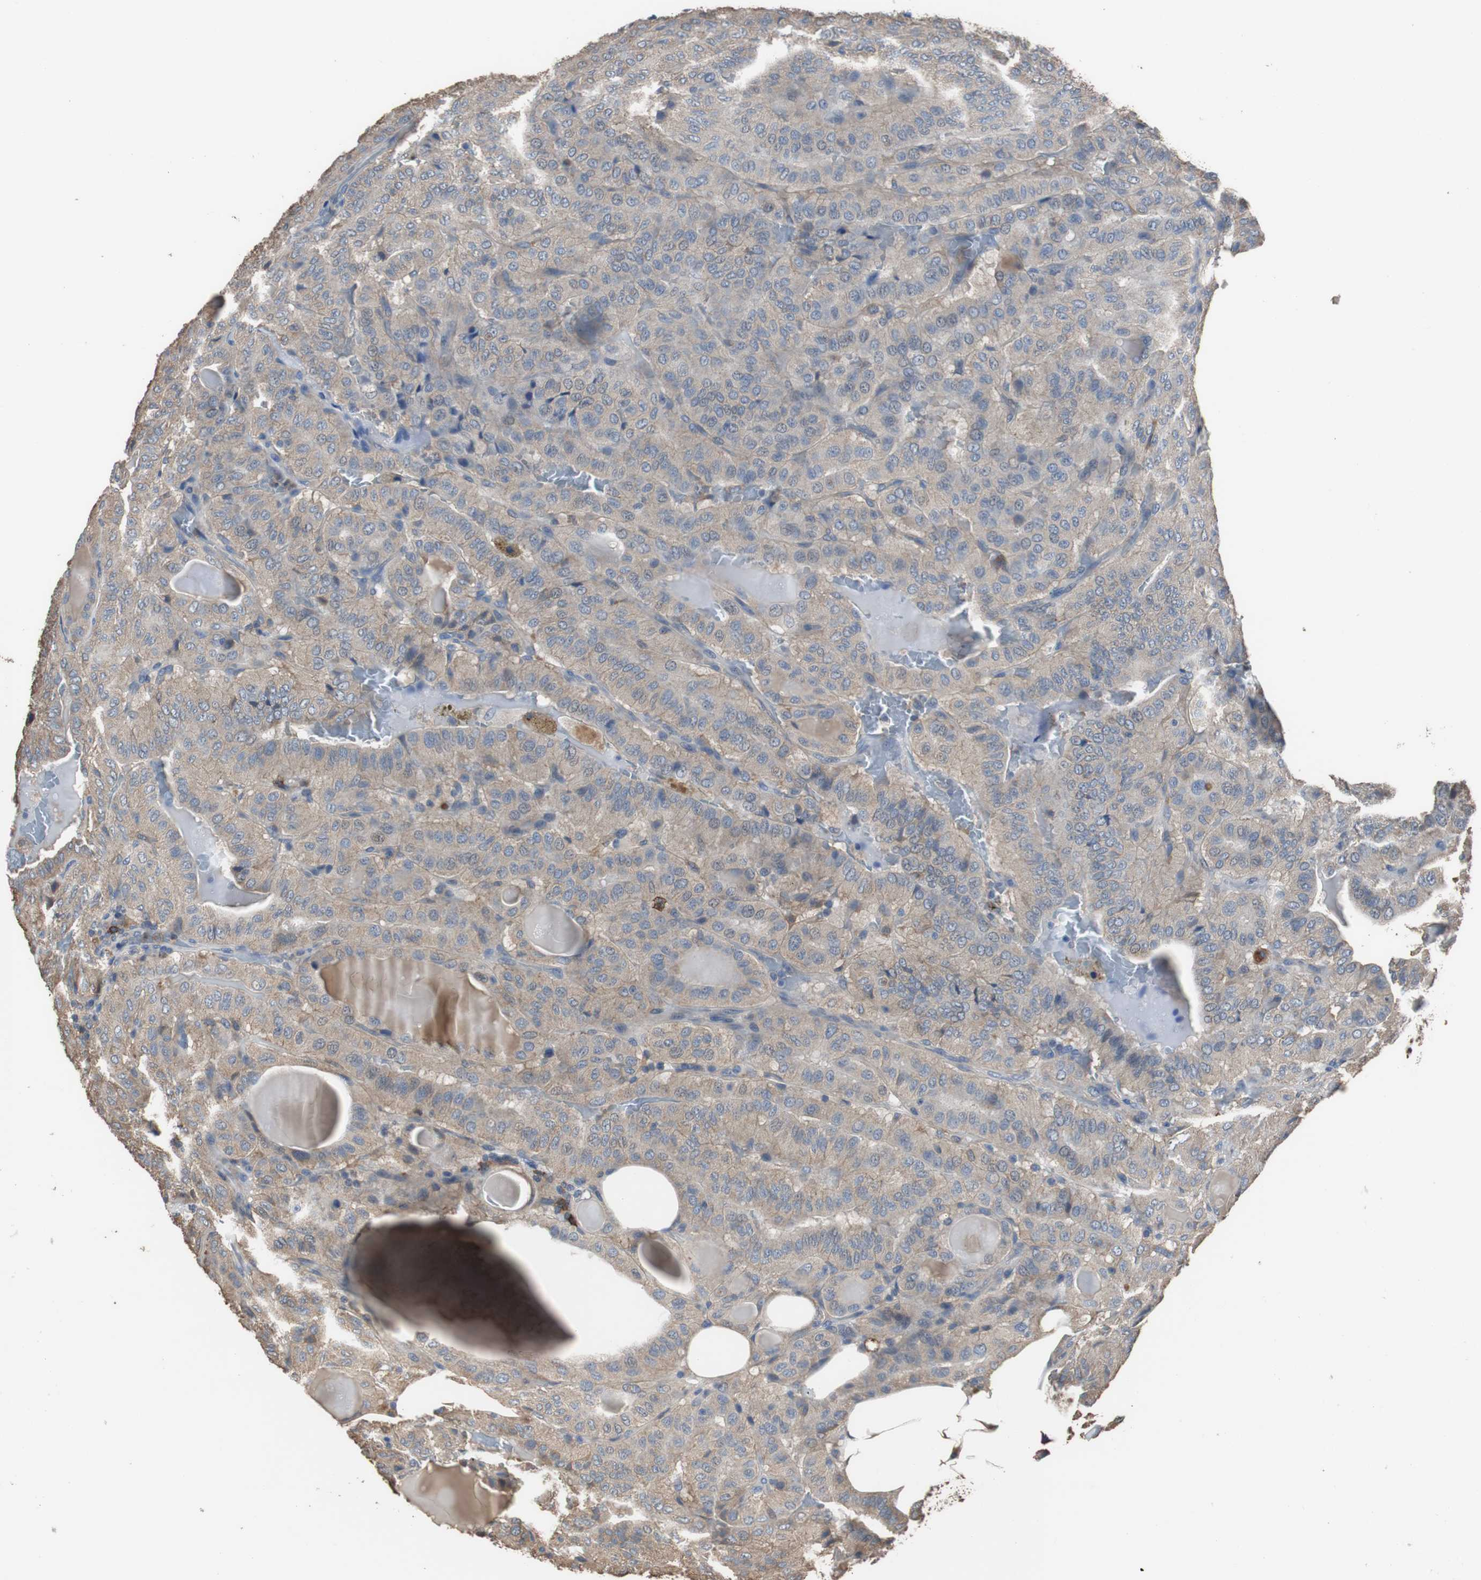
{"staining": {"intensity": "weak", "quantity": ">75%", "location": "cytoplasmic/membranous"}, "tissue": "thyroid cancer", "cell_type": "Tumor cells", "image_type": "cancer", "snomed": [{"axis": "morphology", "description": "Papillary adenocarcinoma, NOS"}, {"axis": "topography", "description": "Thyroid gland"}], "caption": "The micrograph shows immunohistochemical staining of thyroid cancer. There is weak cytoplasmic/membranous positivity is seen in about >75% of tumor cells.", "gene": "SCIMP", "patient": {"sex": "male", "age": 77}}